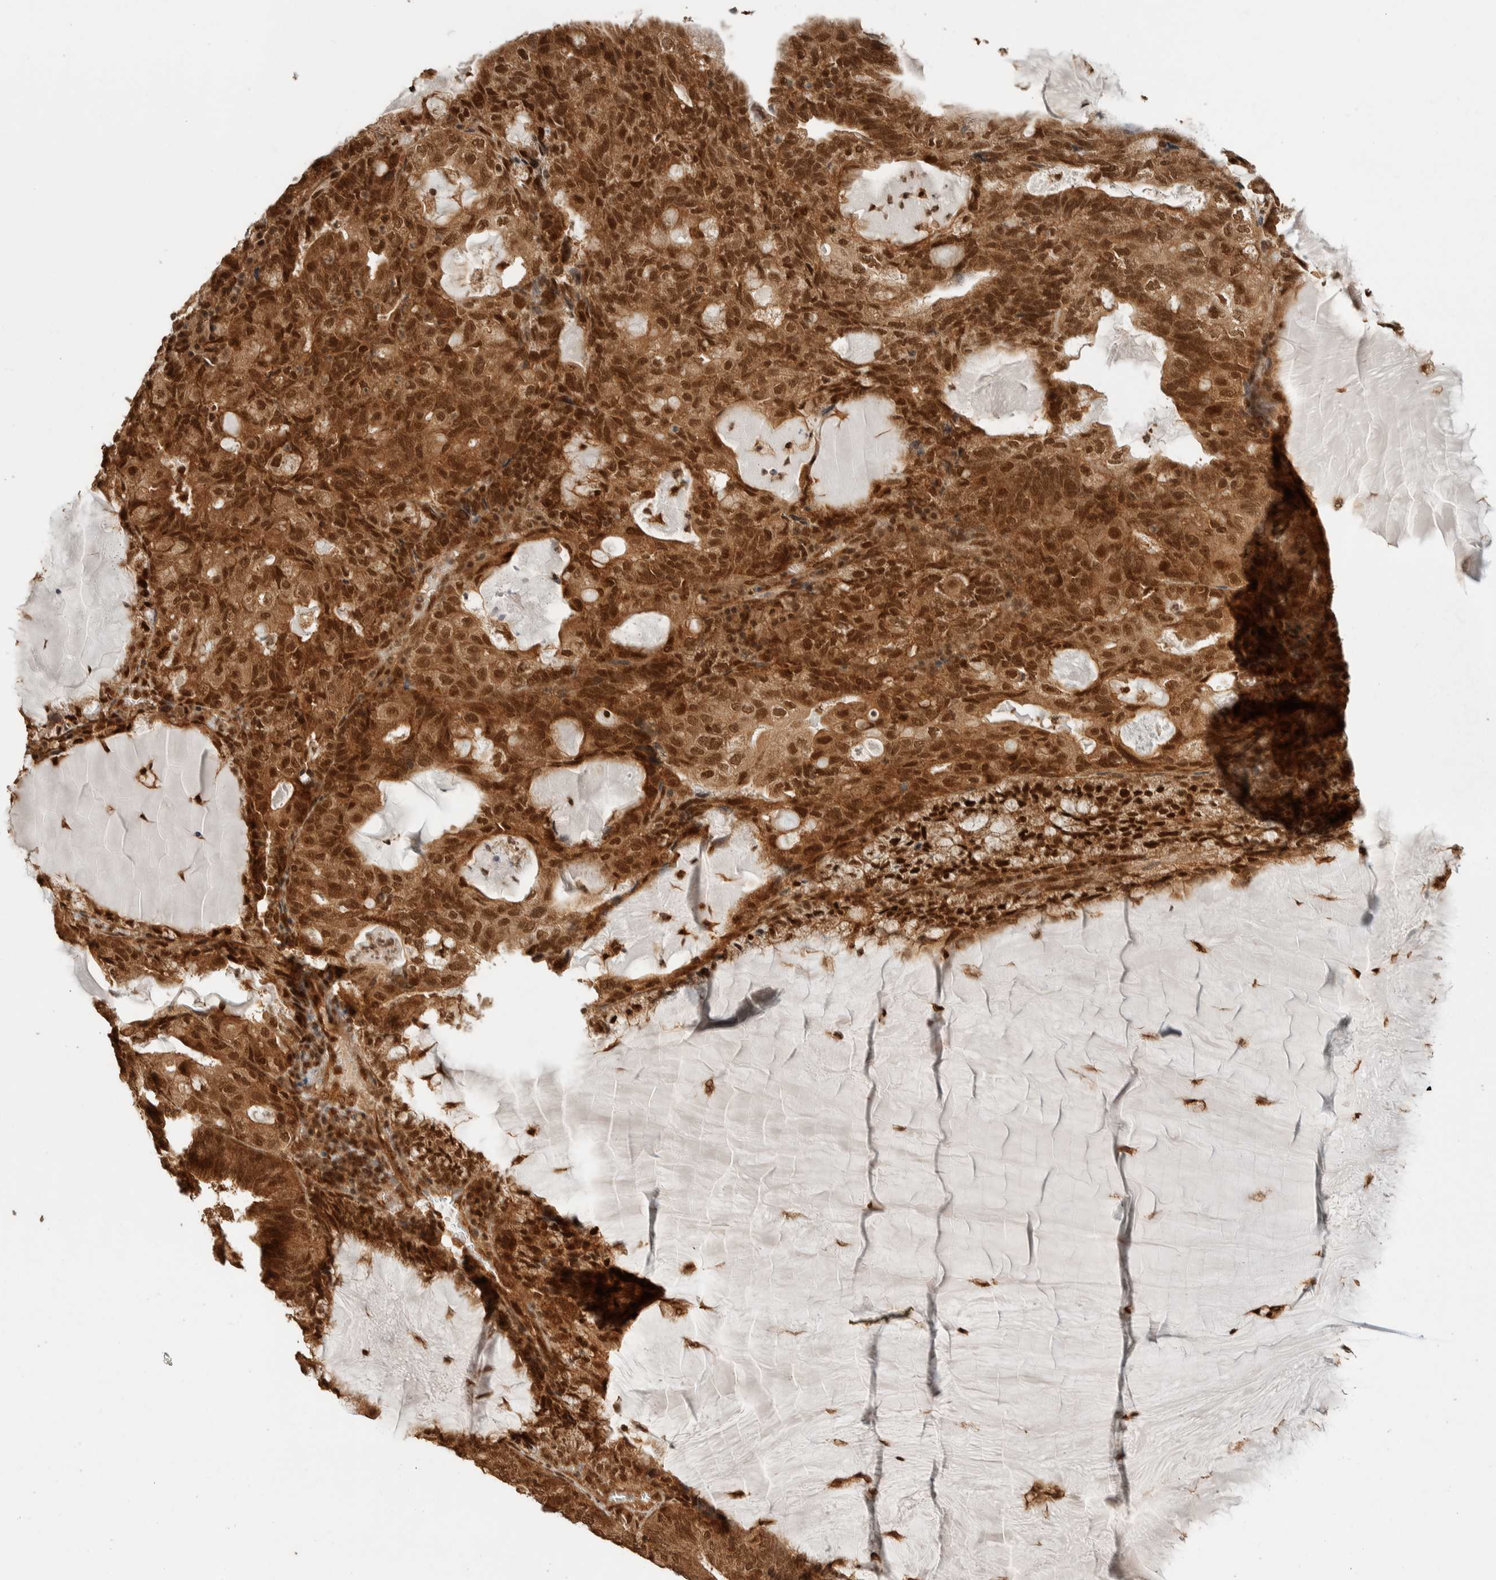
{"staining": {"intensity": "strong", "quantity": ">75%", "location": "cytoplasmic/membranous,nuclear"}, "tissue": "endometrial cancer", "cell_type": "Tumor cells", "image_type": "cancer", "snomed": [{"axis": "morphology", "description": "Adenocarcinoma, NOS"}, {"axis": "topography", "description": "Endometrium"}], "caption": "About >75% of tumor cells in human adenocarcinoma (endometrial) demonstrate strong cytoplasmic/membranous and nuclear protein expression as visualized by brown immunohistochemical staining.", "gene": "ZBTB2", "patient": {"sex": "female", "age": 81}}